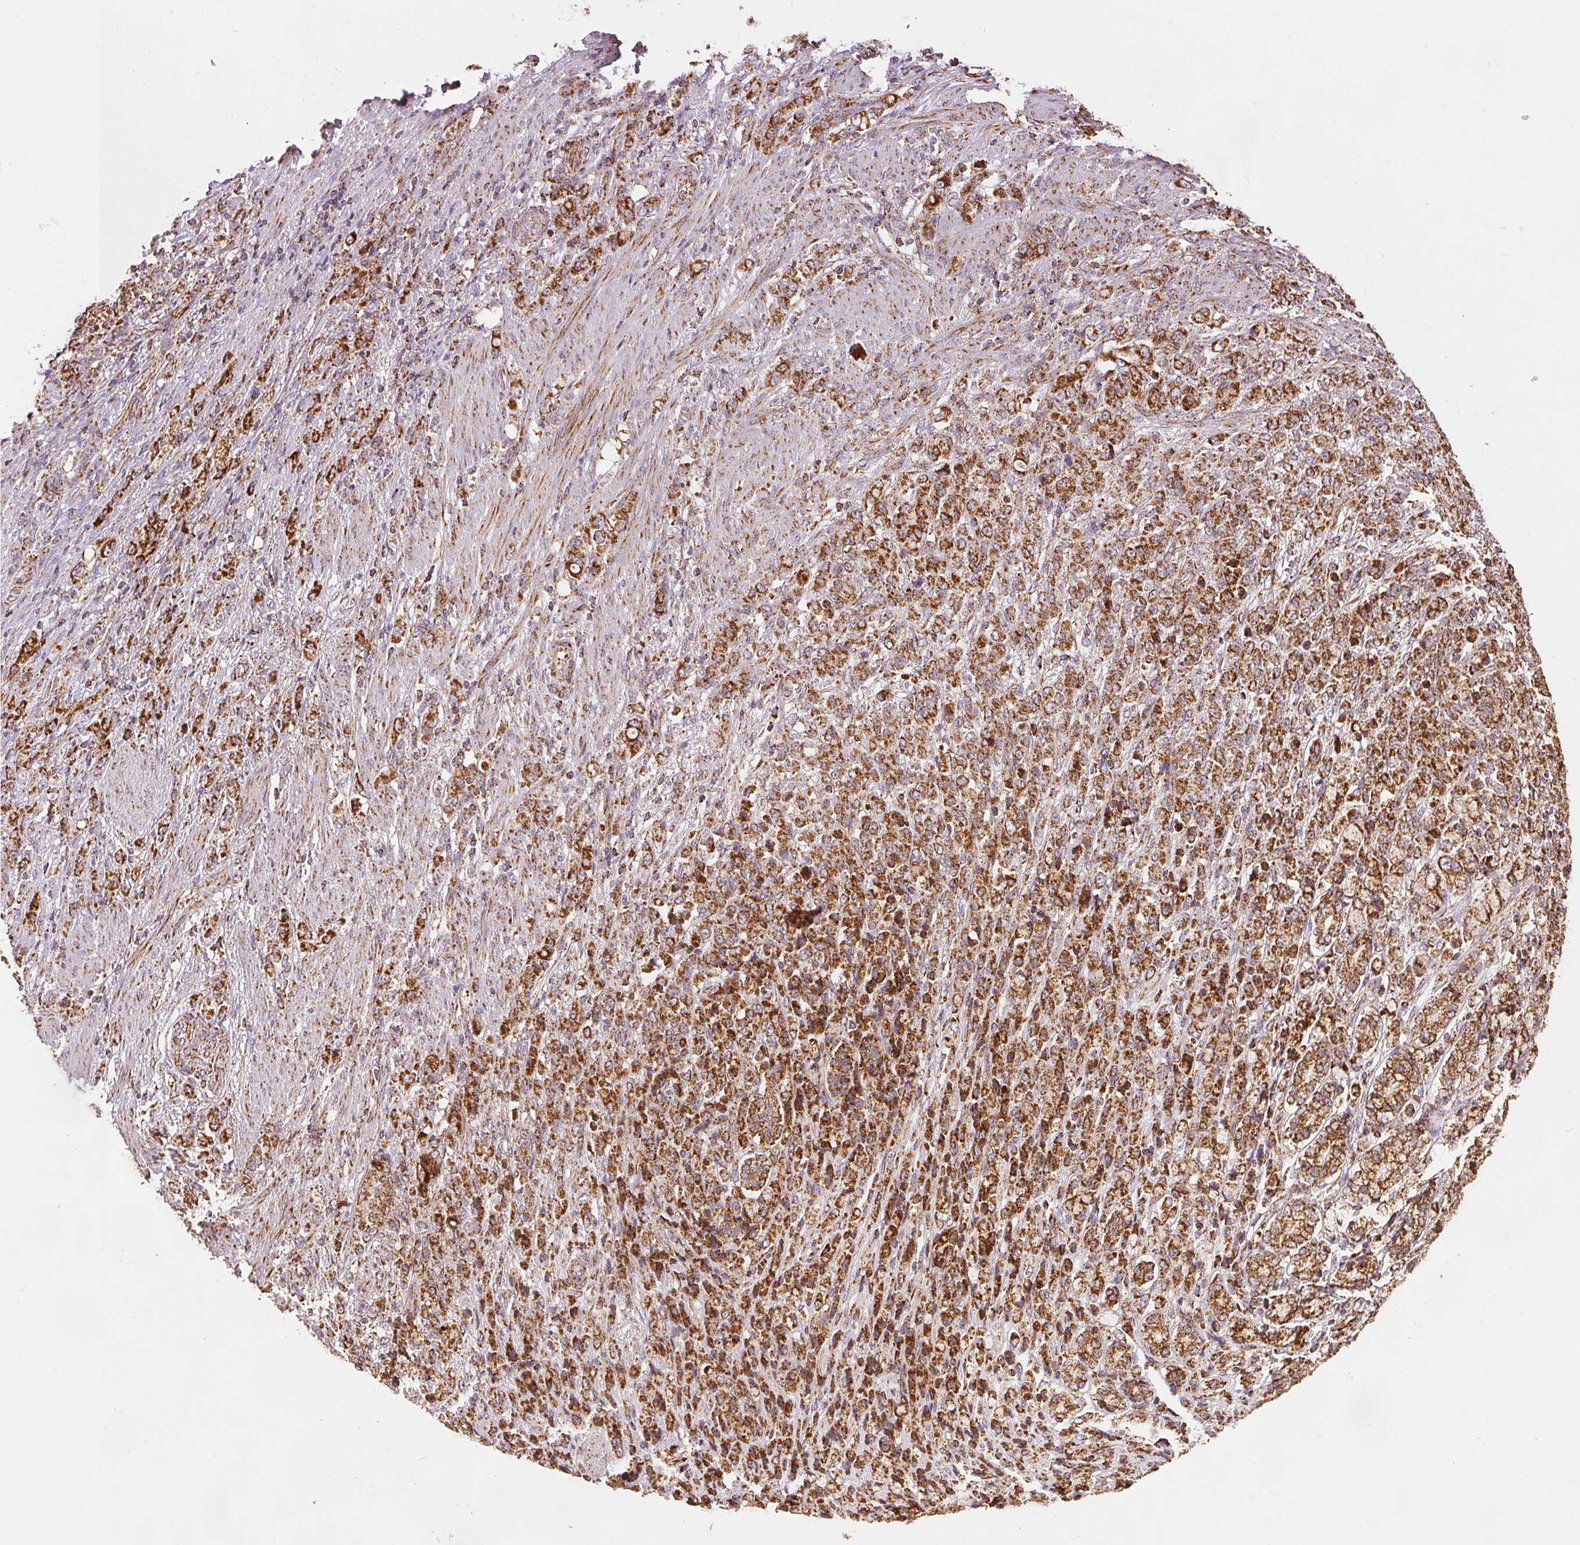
{"staining": {"intensity": "strong", "quantity": ">75%", "location": "cytoplasmic/membranous"}, "tissue": "stomach cancer", "cell_type": "Tumor cells", "image_type": "cancer", "snomed": [{"axis": "morphology", "description": "Adenocarcinoma, NOS"}, {"axis": "topography", "description": "Stomach"}], "caption": "Protein staining of stomach cancer tissue demonstrates strong cytoplasmic/membranous positivity in about >75% of tumor cells. (DAB = brown stain, brightfield microscopy at high magnification).", "gene": "SDHB", "patient": {"sex": "female", "age": 79}}